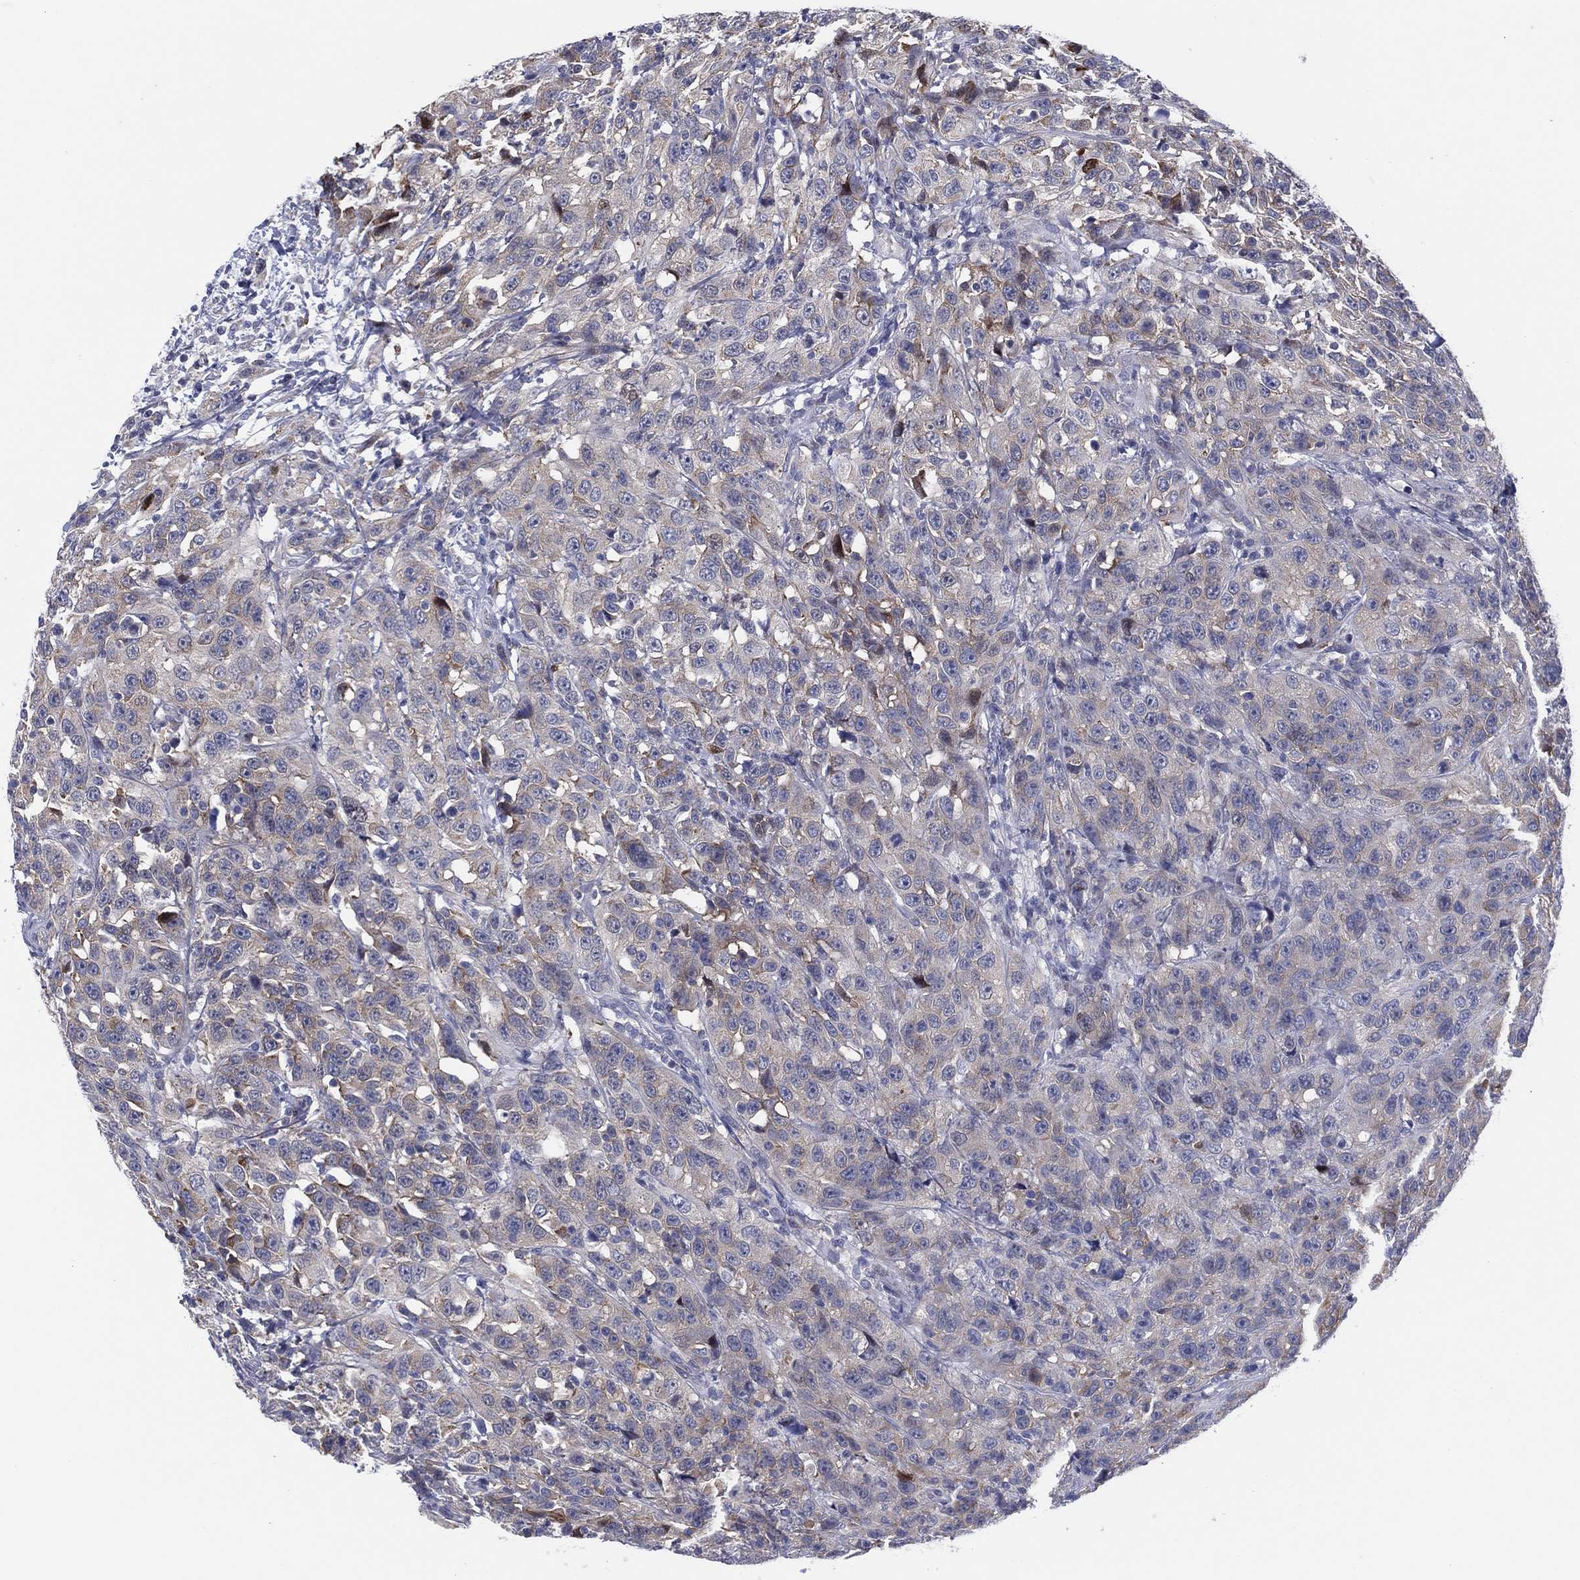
{"staining": {"intensity": "negative", "quantity": "none", "location": "none"}, "tissue": "urothelial cancer", "cell_type": "Tumor cells", "image_type": "cancer", "snomed": [{"axis": "morphology", "description": "Urothelial carcinoma, NOS"}, {"axis": "morphology", "description": "Urothelial carcinoma, High grade"}, {"axis": "topography", "description": "Urinary bladder"}], "caption": "Urothelial cancer was stained to show a protein in brown. There is no significant staining in tumor cells. (Stains: DAB immunohistochemistry with hematoxylin counter stain, Microscopy: brightfield microscopy at high magnification).", "gene": "HEATR4", "patient": {"sex": "female", "age": 73}}